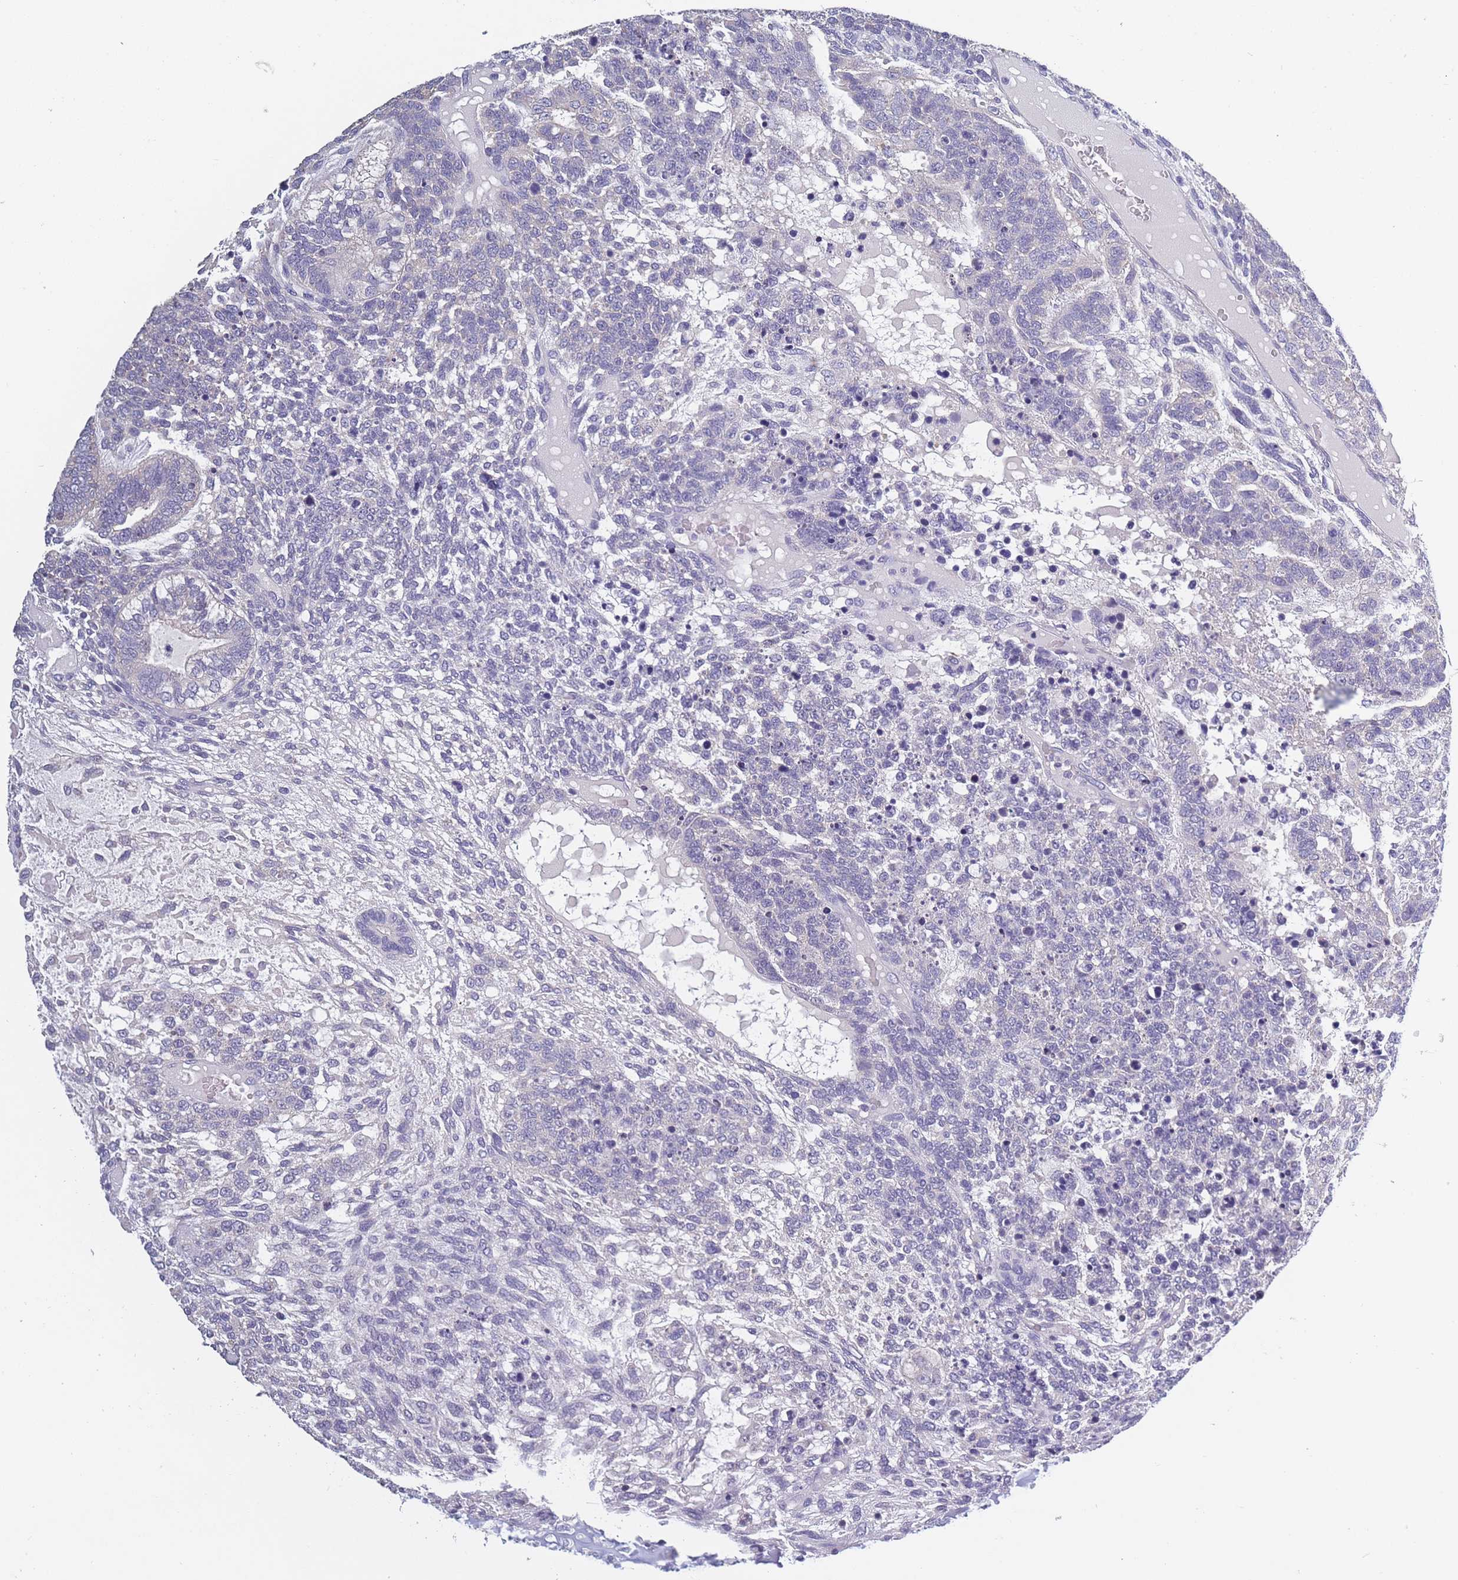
{"staining": {"intensity": "negative", "quantity": "none", "location": "none"}, "tissue": "testis cancer", "cell_type": "Tumor cells", "image_type": "cancer", "snomed": [{"axis": "morphology", "description": "Carcinoma, Embryonal, NOS"}, {"axis": "topography", "description": "Testis"}], "caption": "Protein analysis of testis cancer (embryonal carcinoma) shows no significant expression in tumor cells.", "gene": "OR4C5", "patient": {"sex": "male", "age": 23}}